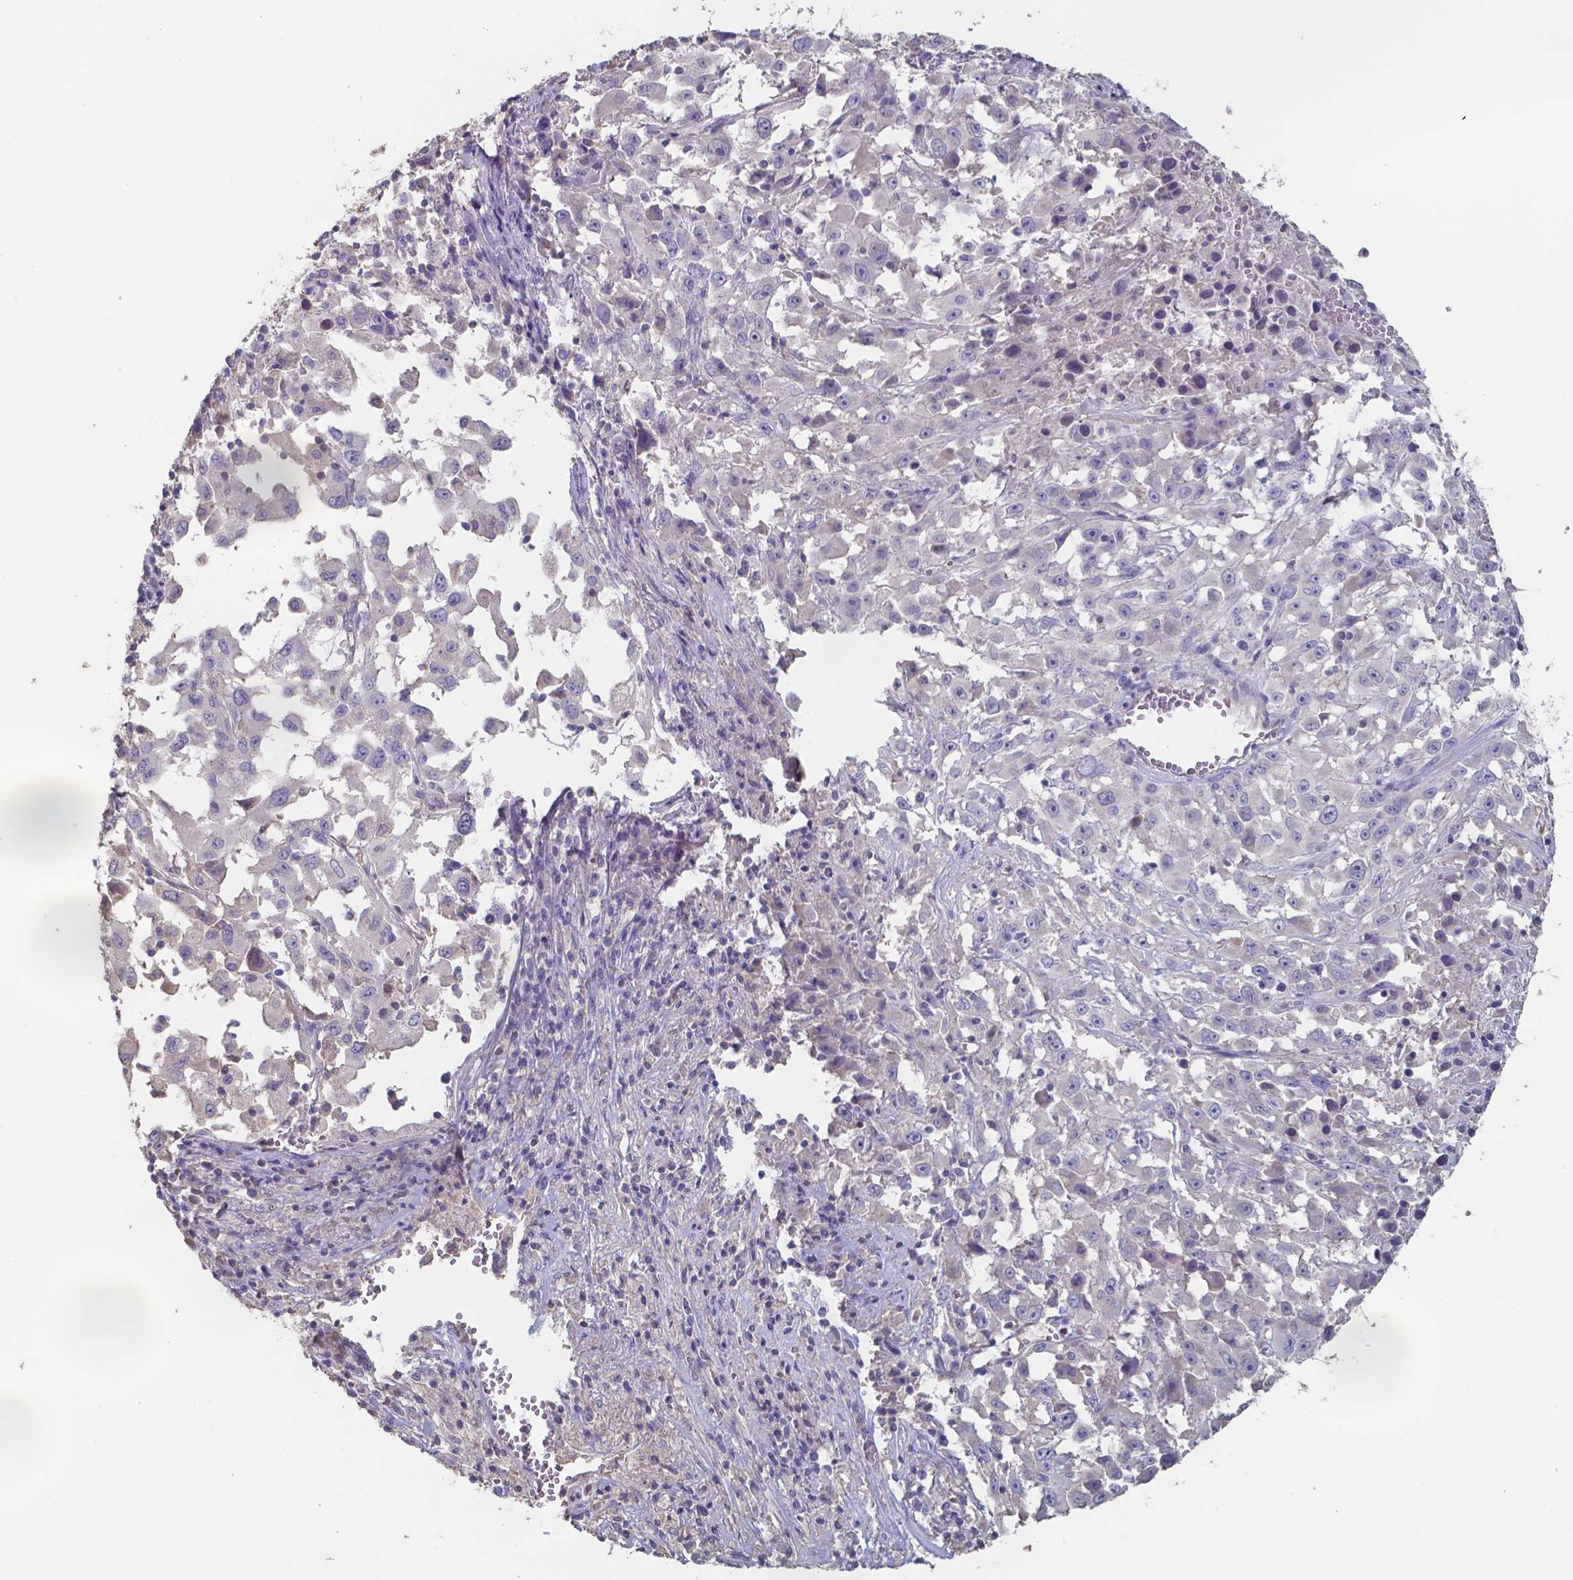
{"staining": {"intensity": "negative", "quantity": "none", "location": "none"}, "tissue": "melanoma", "cell_type": "Tumor cells", "image_type": "cancer", "snomed": [{"axis": "morphology", "description": "Malignant melanoma, Metastatic site"}, {"axis": "topography", "description": "Soft tissue"}], "caption": "Immunohistochemical staining of human malignant melanoma (metastatic site) shows no significant positivity in tumor cells.", "gene": "FOXJ1", "patient": {"sex": "male", "age": 50}}